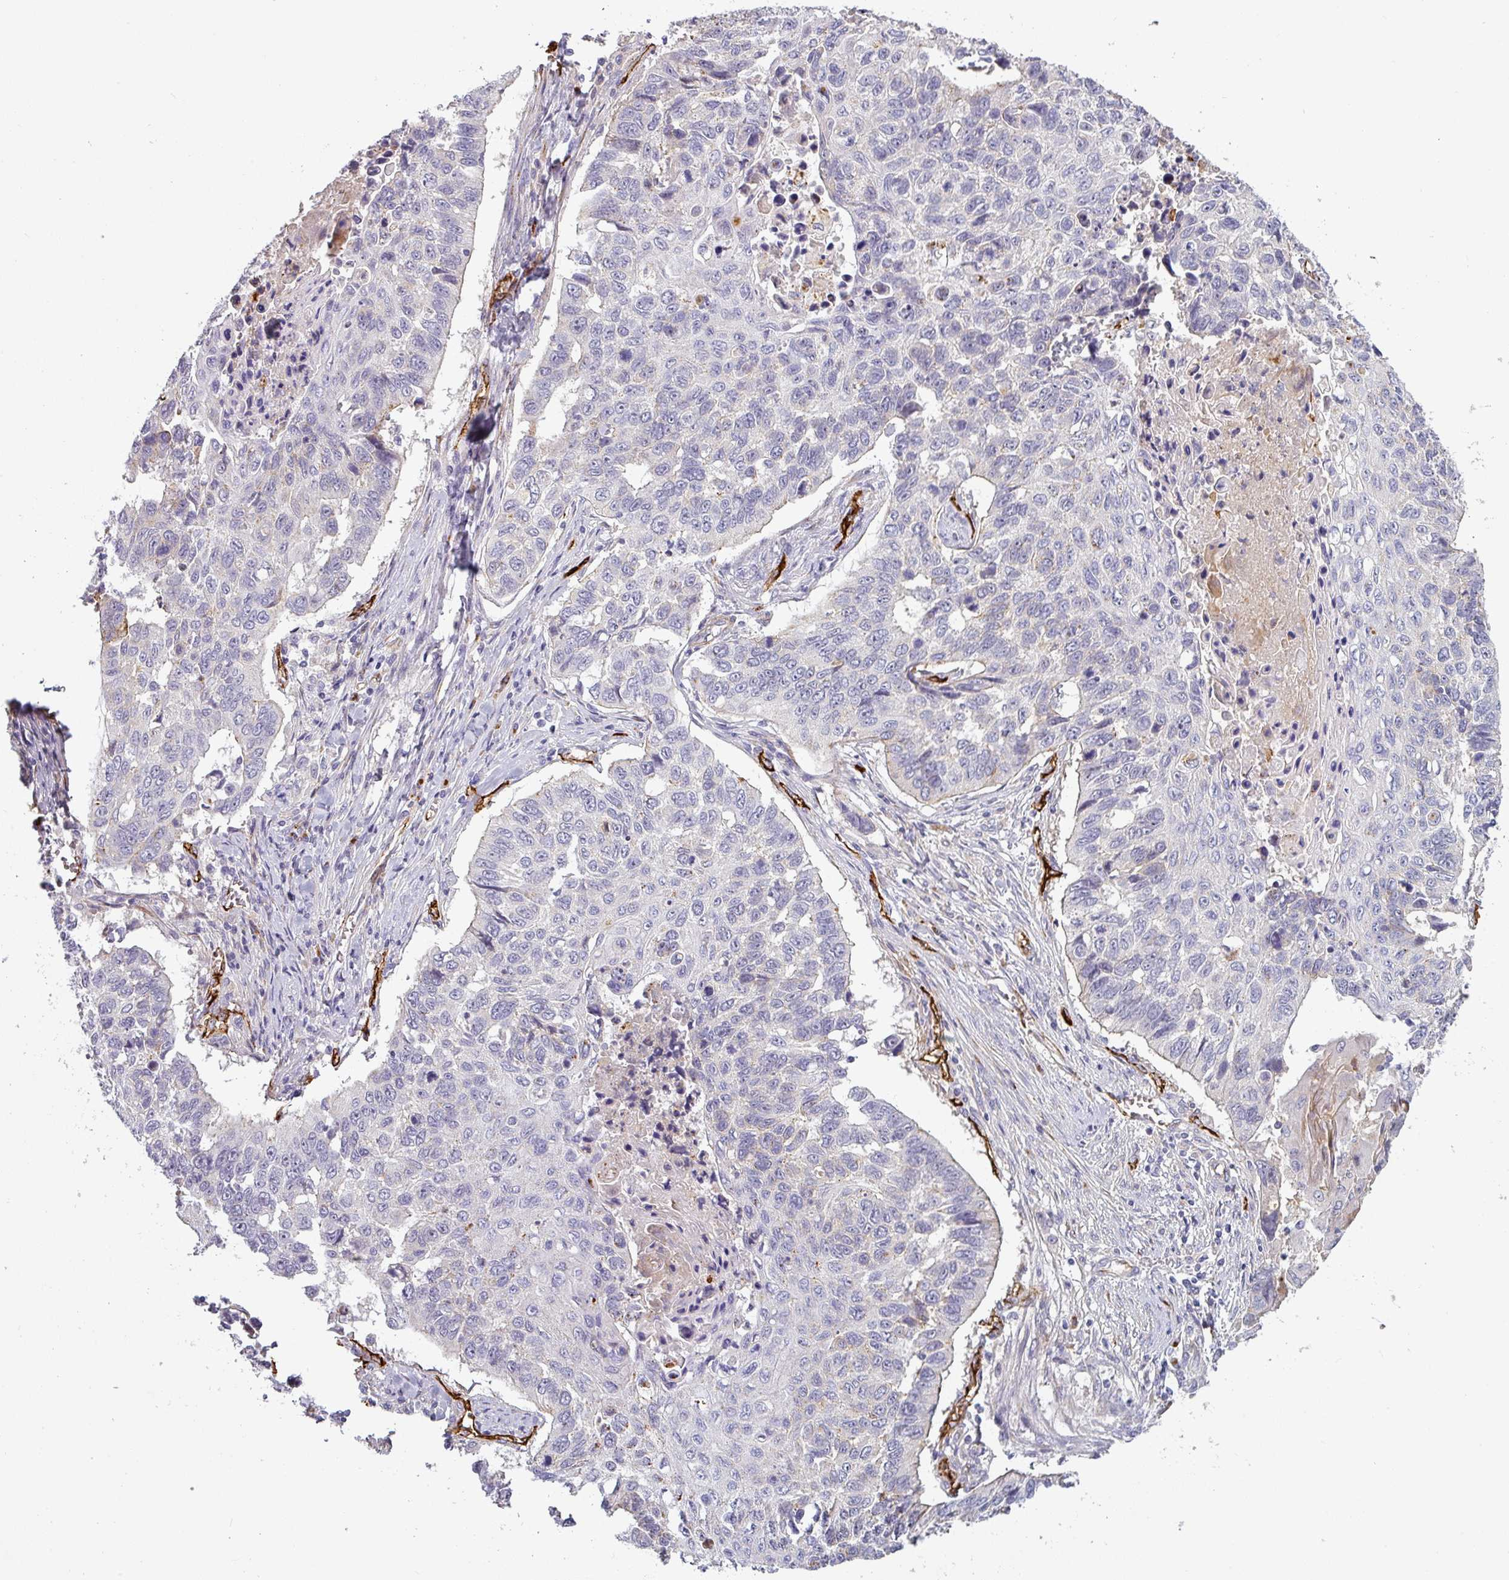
{"staining": {"intensity": "negative", "quantity": "none", "location": "none"}, "tissue": "lung cancer", "cell_type": "Tumor cells", "image_type": "cancer", "snomed": [{"axis": "morphology", "description": "Squamous cell carcinoma, NOS"}, {"axis": "topography", "description": "Lung"}], "caption": "Immunohistochemistry (IHC) of lung squamous cell carcinoma reveals no expression in tumor cells. (DAB (3,3'-diaminobenzidine) immunohistochemistry (IHC), high magnification).", "gene": "PRODH2", "patient": {"sex": "male", "age": 62}}